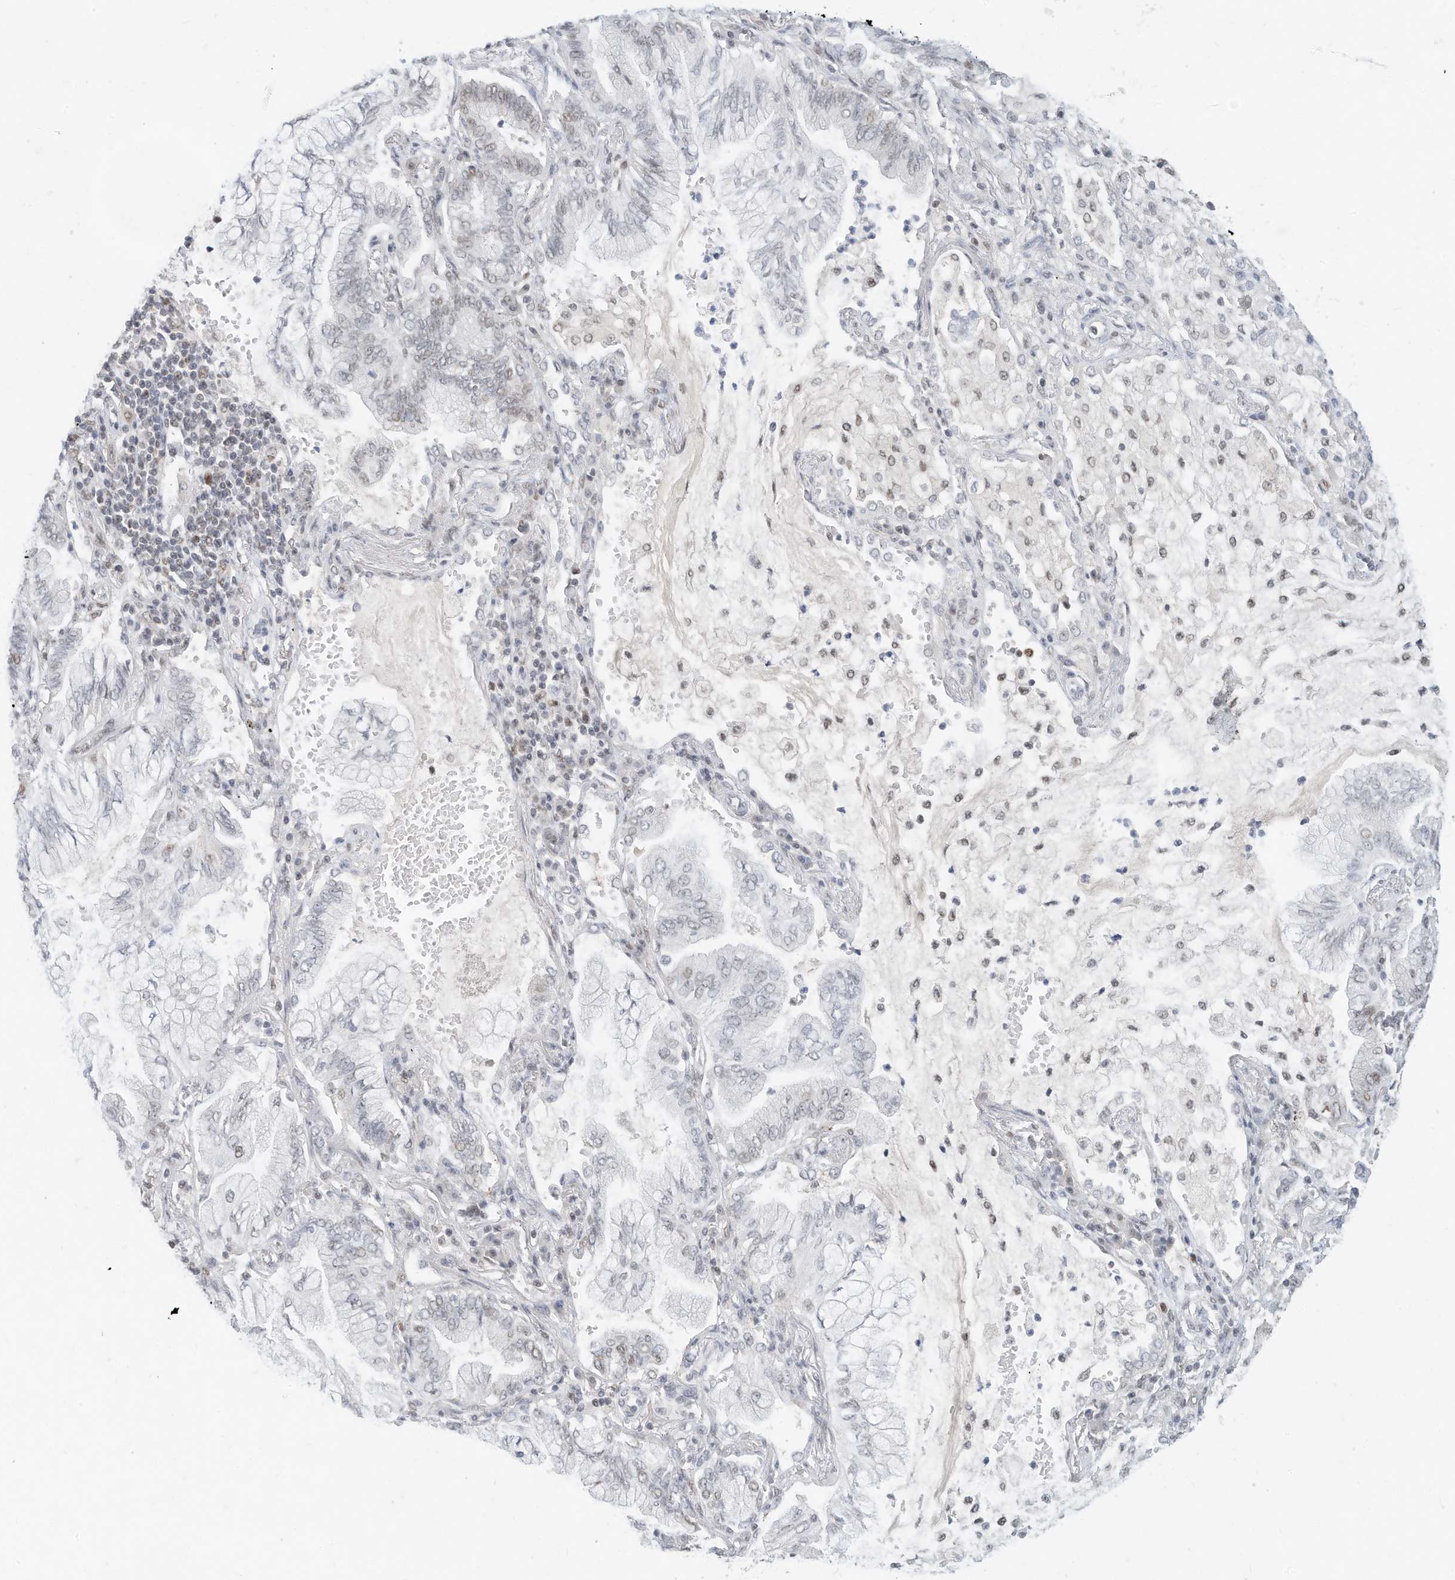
{"staining": {"intensity": "weak", "quantity": "<25%", "location": "nuclear"}, "tissue": "lung cancer", "cell_type": "Tumor cells", "image_type": "cancer", "snomed": [{"axis": "morphology", "description": "Adenocarcinoma, NOS"}, {"axis": "topography", "description": "Lung"}], "caption": "IHC photomicrograph of neoplastic tissue: lung cancer stained with DAB exhibits no significant protein positivity in tumor cells.", "gene": "OGT", "patient": {"sex": "female", "age": 70}}